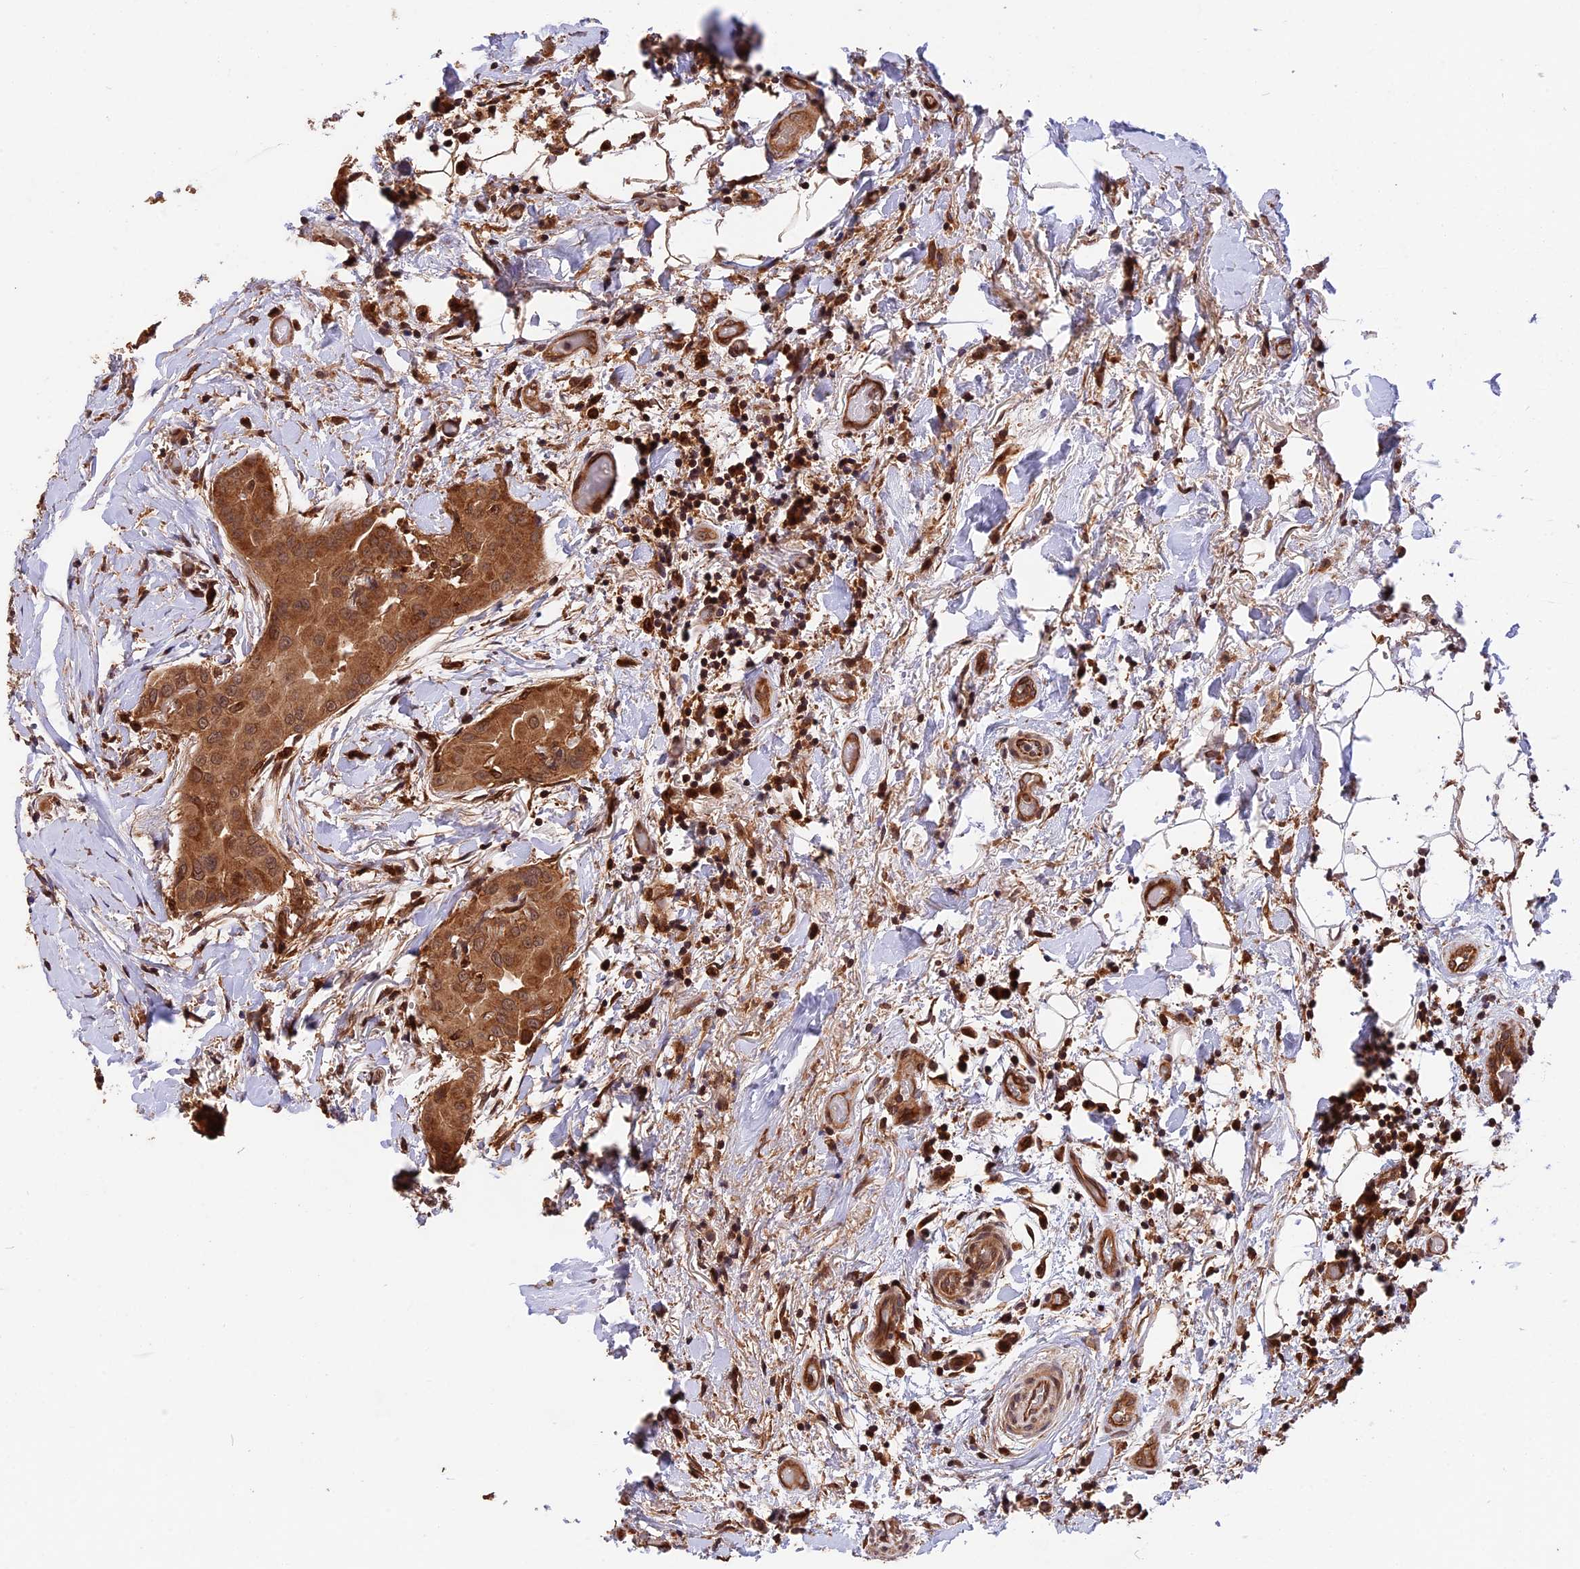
{"staining": {"intensity": "moderate", "quantity": ">75%", "location": "cytoplasmic/membranous,nuclear"}, "tissue": "thyroid cancer", "cell_type": "Tumor cells", "image_type": "cancer", "snomed": [{"axis": "morphology", "description": "Papillary adenocarcinoma, NOS"}, {"axis": "topography", "description": "Thyroid gland"}], "caption": "Brown immunohistochemical staining in thyroid papillary adenocarcinoma shows moderate cytoplasmic/membranous and nuclear staining in about >75% of tumor cells. Nuclei are stained in blue.", "gene": "ESCO1", "patient": {"sex": "male", "age": 33}}